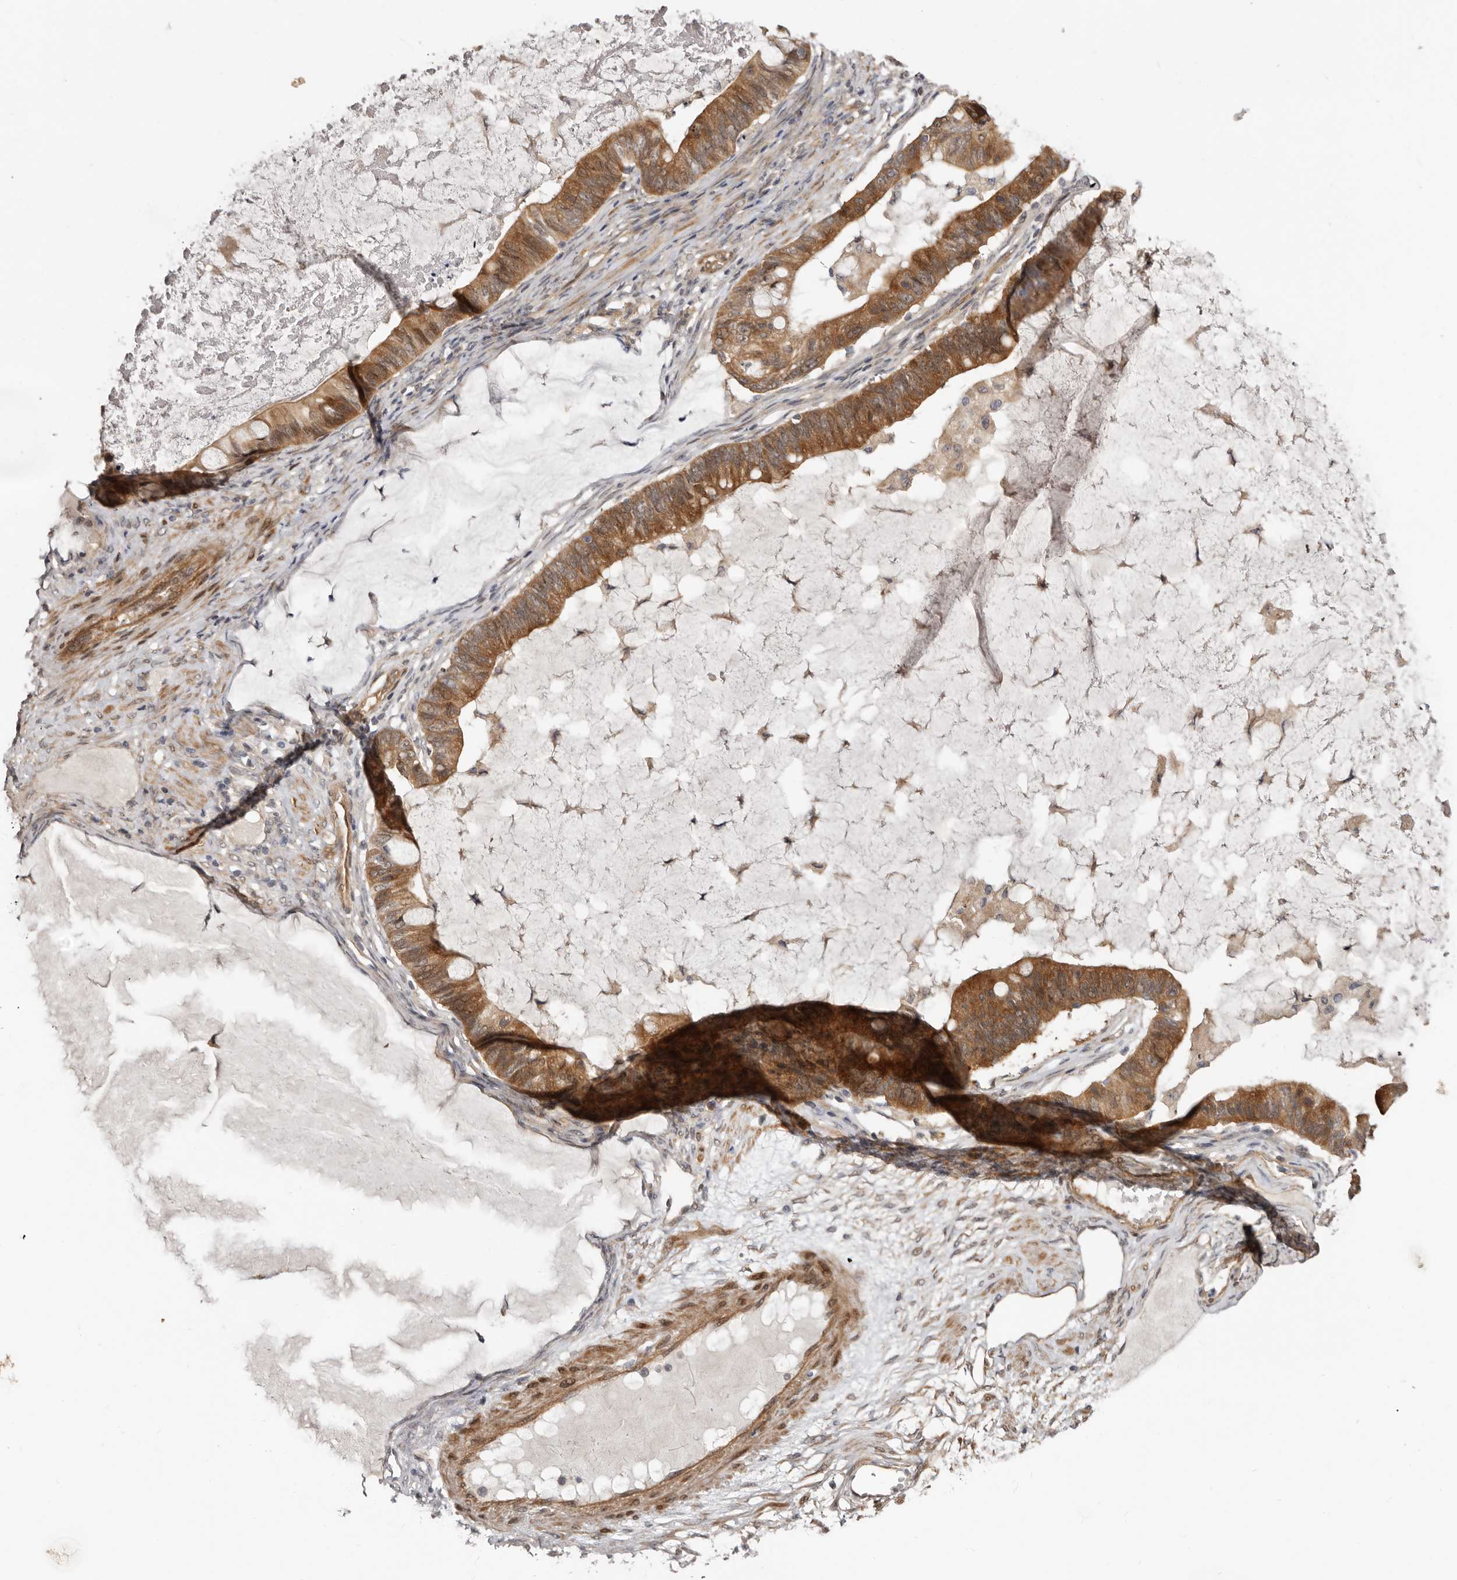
{"staining": {"intensity": "moderate", "quantity": ">75%", "location": "cytoplasmic/membranous"}, "tissue": "ovarian cancer", "cell_type": "Tumor cells", "image_type": "cancer", "snomed": [{"axis": "morphology", "description": "Cystadenocarcinoma, mucinous, NOS"}, {"axis": "topography", "description": "Ovary"}], "caption": "Moderate cytoplasmic/membranous positivity is seen in approximately >75% of tumor cells in ovarian mucinous cystadenocarcinoma.", "gene": "SBDS", "patient": {"sex": "female", "age": 61}}